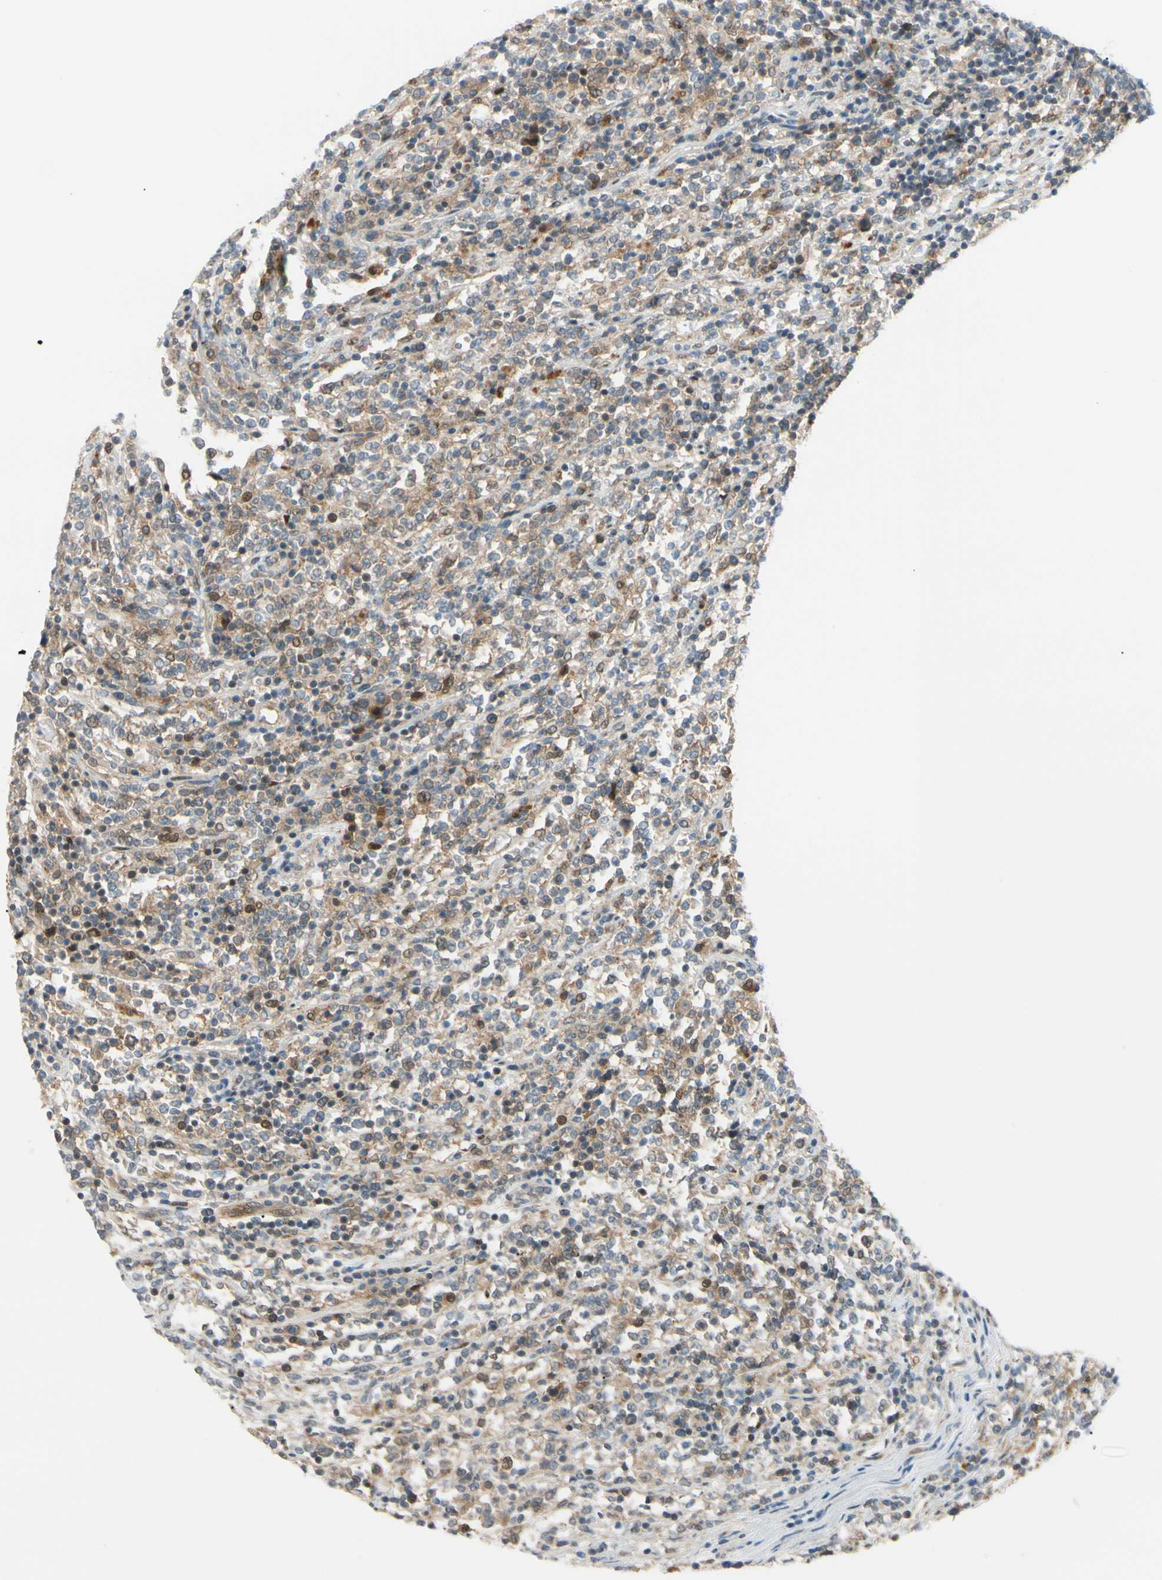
{"staining": {"intensity": "weak", "quantity": ">75%", "location": "cytoplasmic/membranous"}, "tissue": "lymphoma", "cell_type": "Tumor cells", "image_type": "cancer", "snomed": [{"axis": "morphology", "description": "Malignant lymphoma, non-Hodgkin's type, High grade"}, {"axis": "topography", "description": "Soft tissue"}], "caption": "Immunohistochemistry (DAB (3,3'-diaminobenzidine)) staining of lymphoma shows weak cytoplasmic/membranous protein expression in about >75% of tumor cells. (DAB IHC with brightfield microscopy, high magnification).", "gene": "PTTG1", "patient": {"sex": "male", "age": 18}}